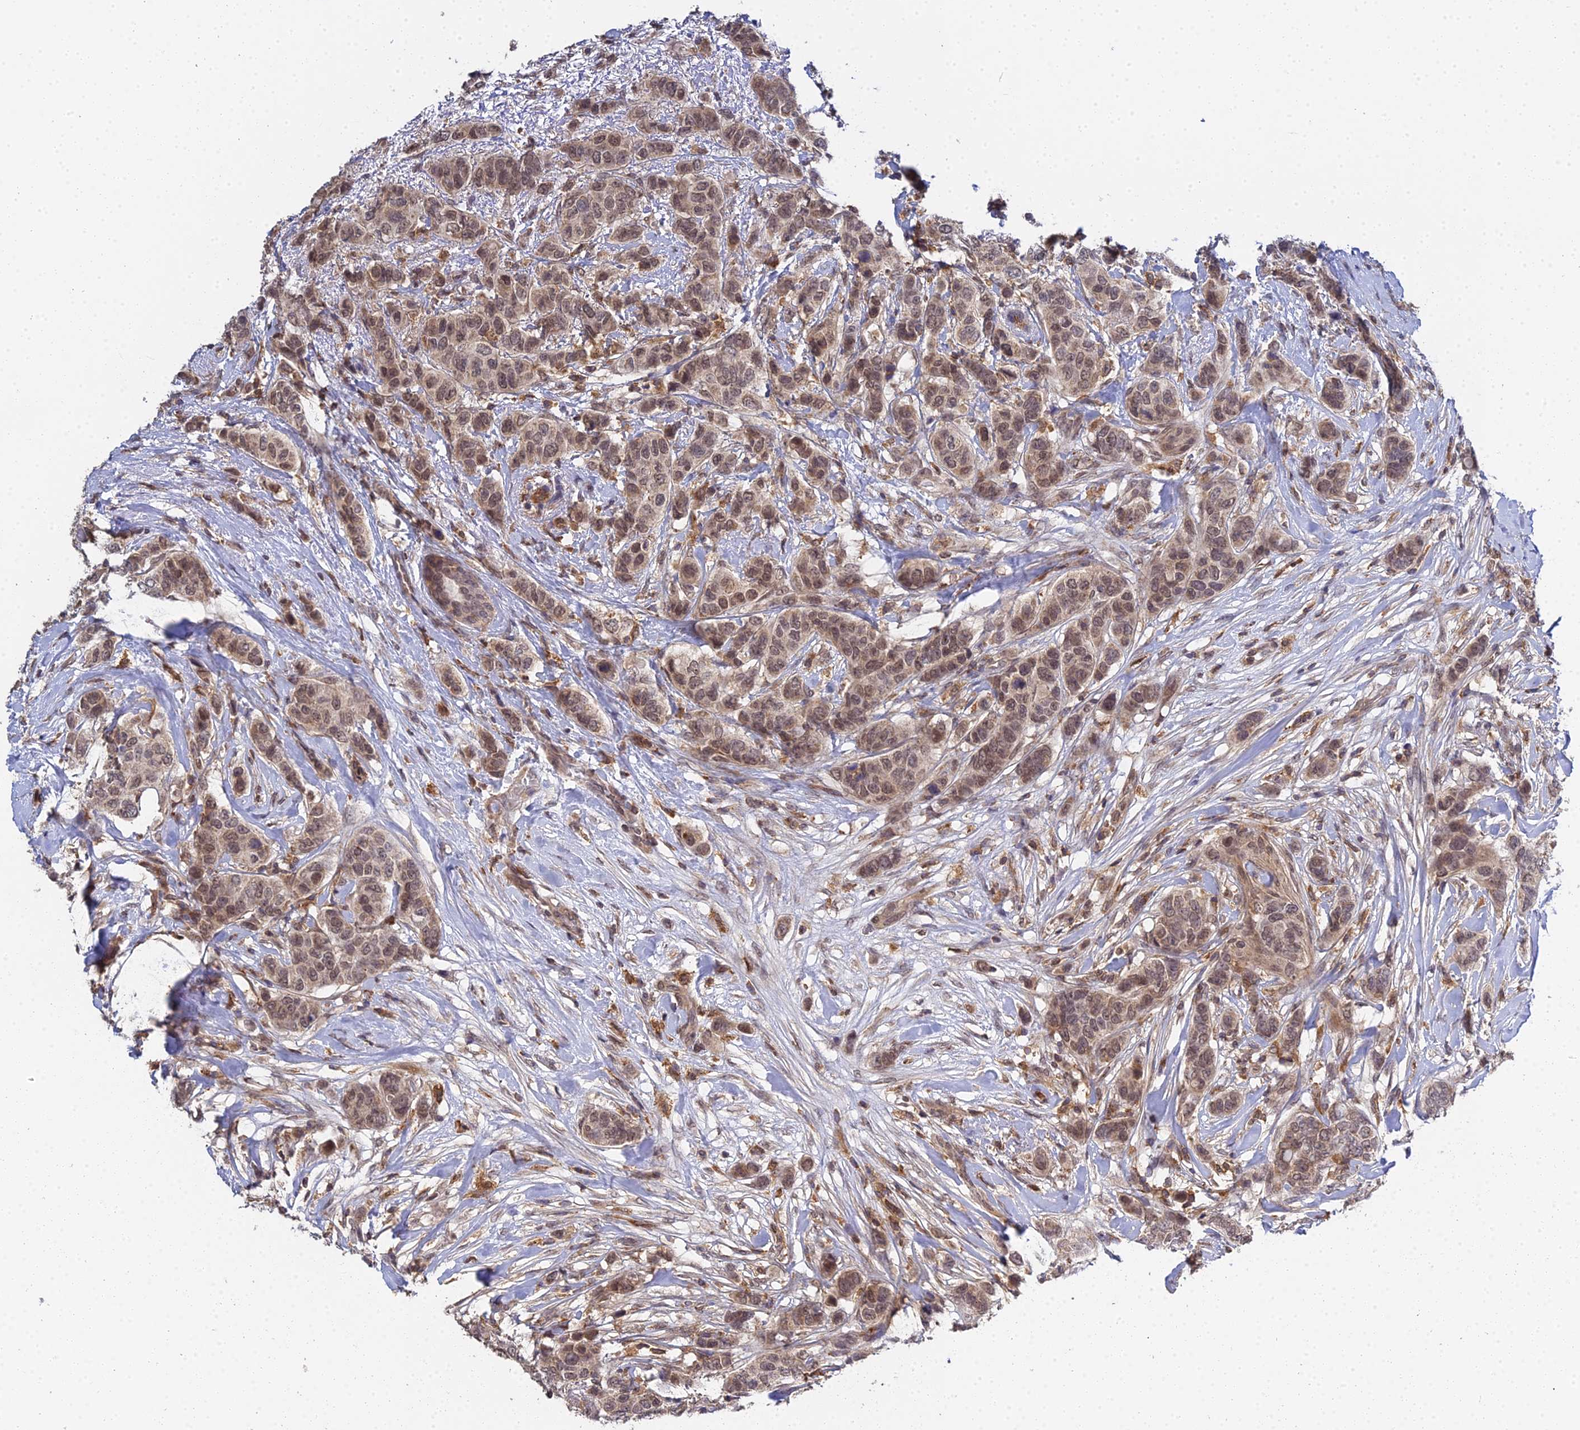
{"staining": {"intensity": "moderate", "quantity": ">75%", "location": "nuclear"}, "tissue": "breast cancer", "cell_type": "Tumor cells", "image_type": "cancer", "snomed": [{"axis": "morphology", "description": "Lobular carcinoma"}, {"axis": "topography", "description": "Breast"}], "caption": "Breast cancer (lobular carcinoma) stained for a protein demonstrates moderate nuclear positivity in tumor cells. The staining was performed using DAB to visualize the protein expression in brown, while the nuclei were stained in blue with hematoxylin (Magnification: 20x).", "gene": "TPRX1", "patient": {"sex": "female", "age": 51}}